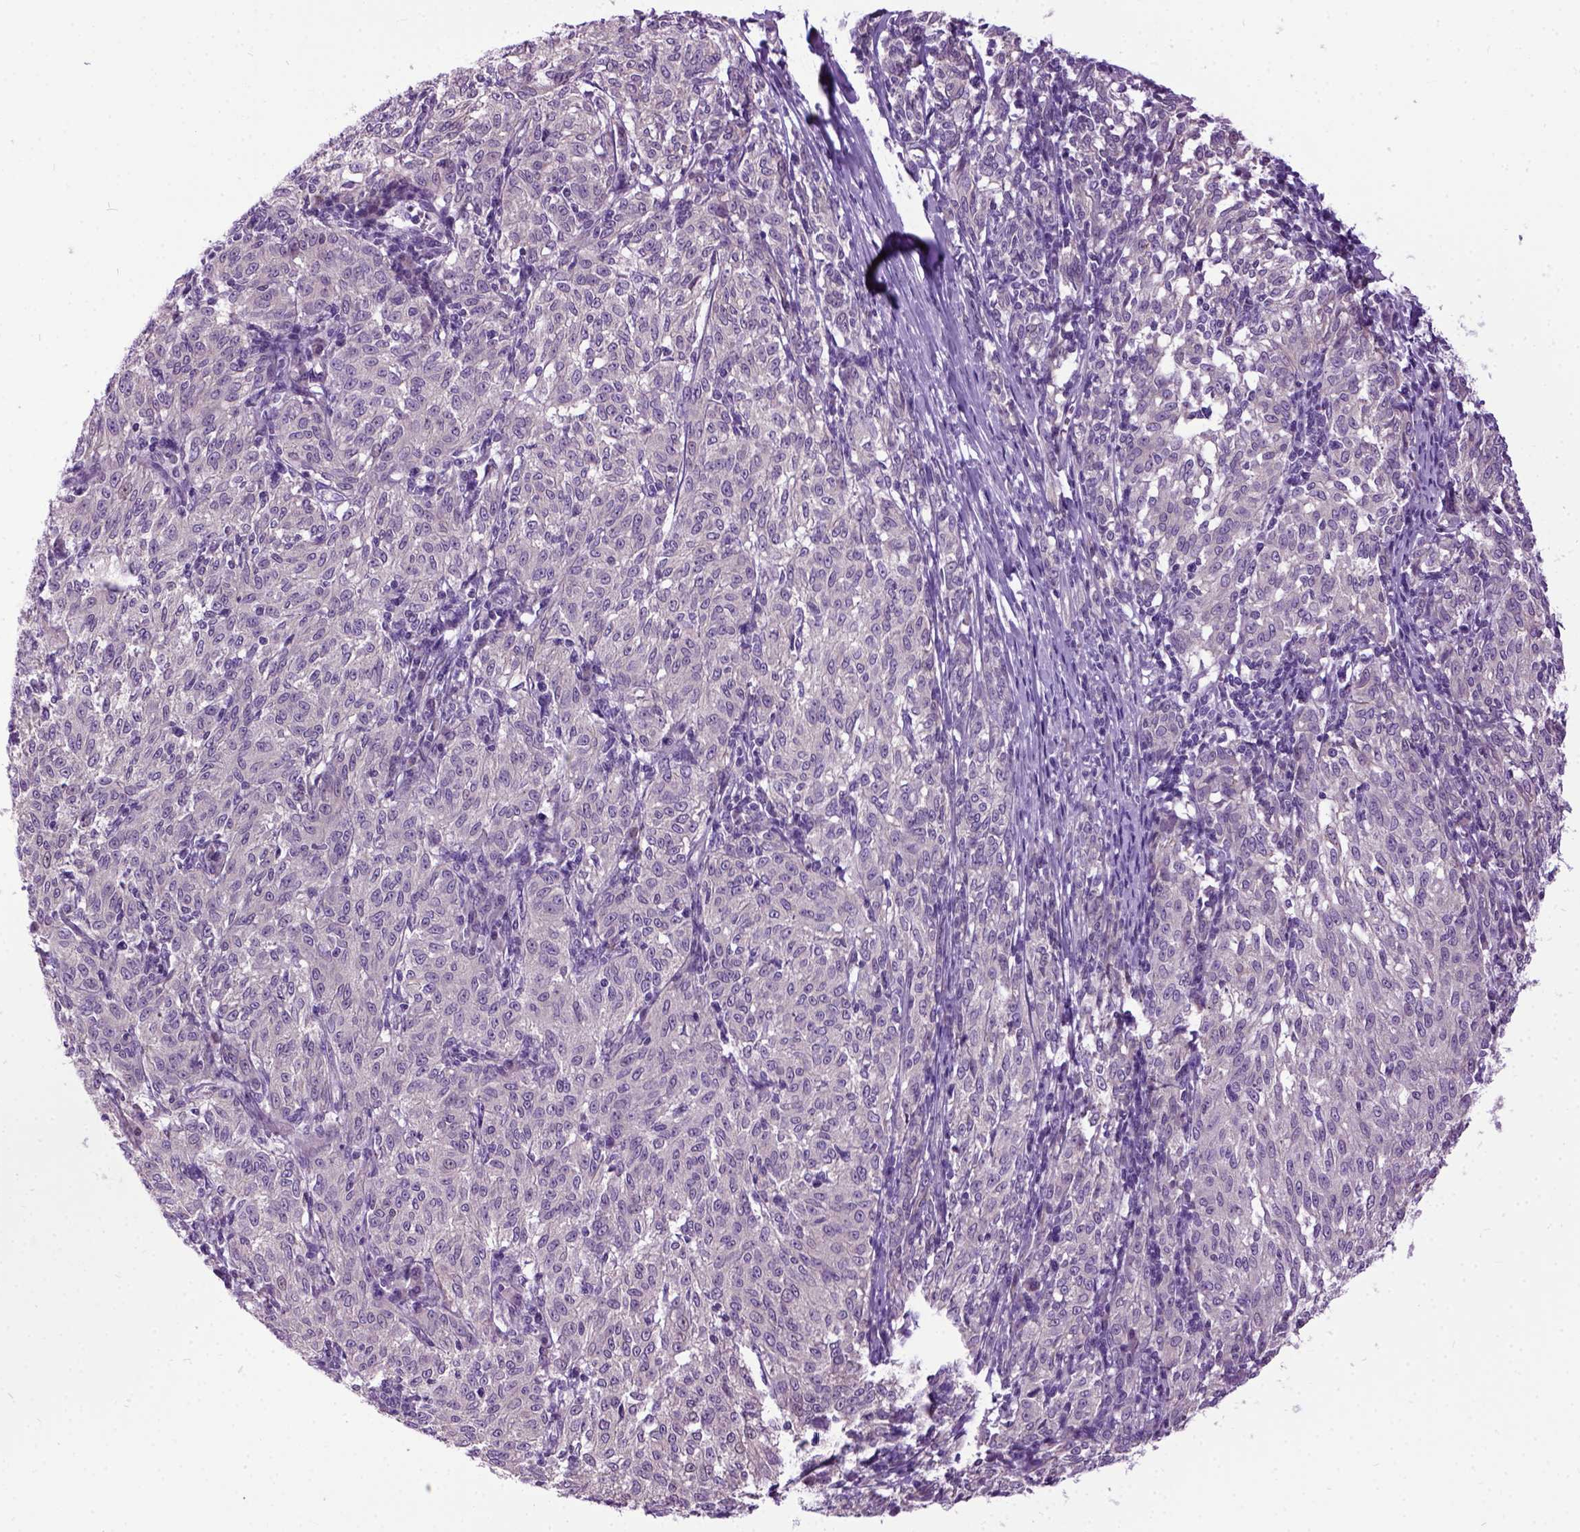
{"staining": {"intensity": "negative", "quantity": "none", "location": "none"}, "tissue": "melanoma", "cell_type": "Tumor cells", "image_type": "cancer", "snomed": [{"axis": "morphology", "description": "Malignant melanoma, NOS"}, {"axis": "topography", "description": "Skin"}], "caption": "Immunohistochemical staining of malignant melanoma exhibits no significant positivity in tumor cells.", "gene": "NEK5", "patient": {"sex": "female", "age": 72}}